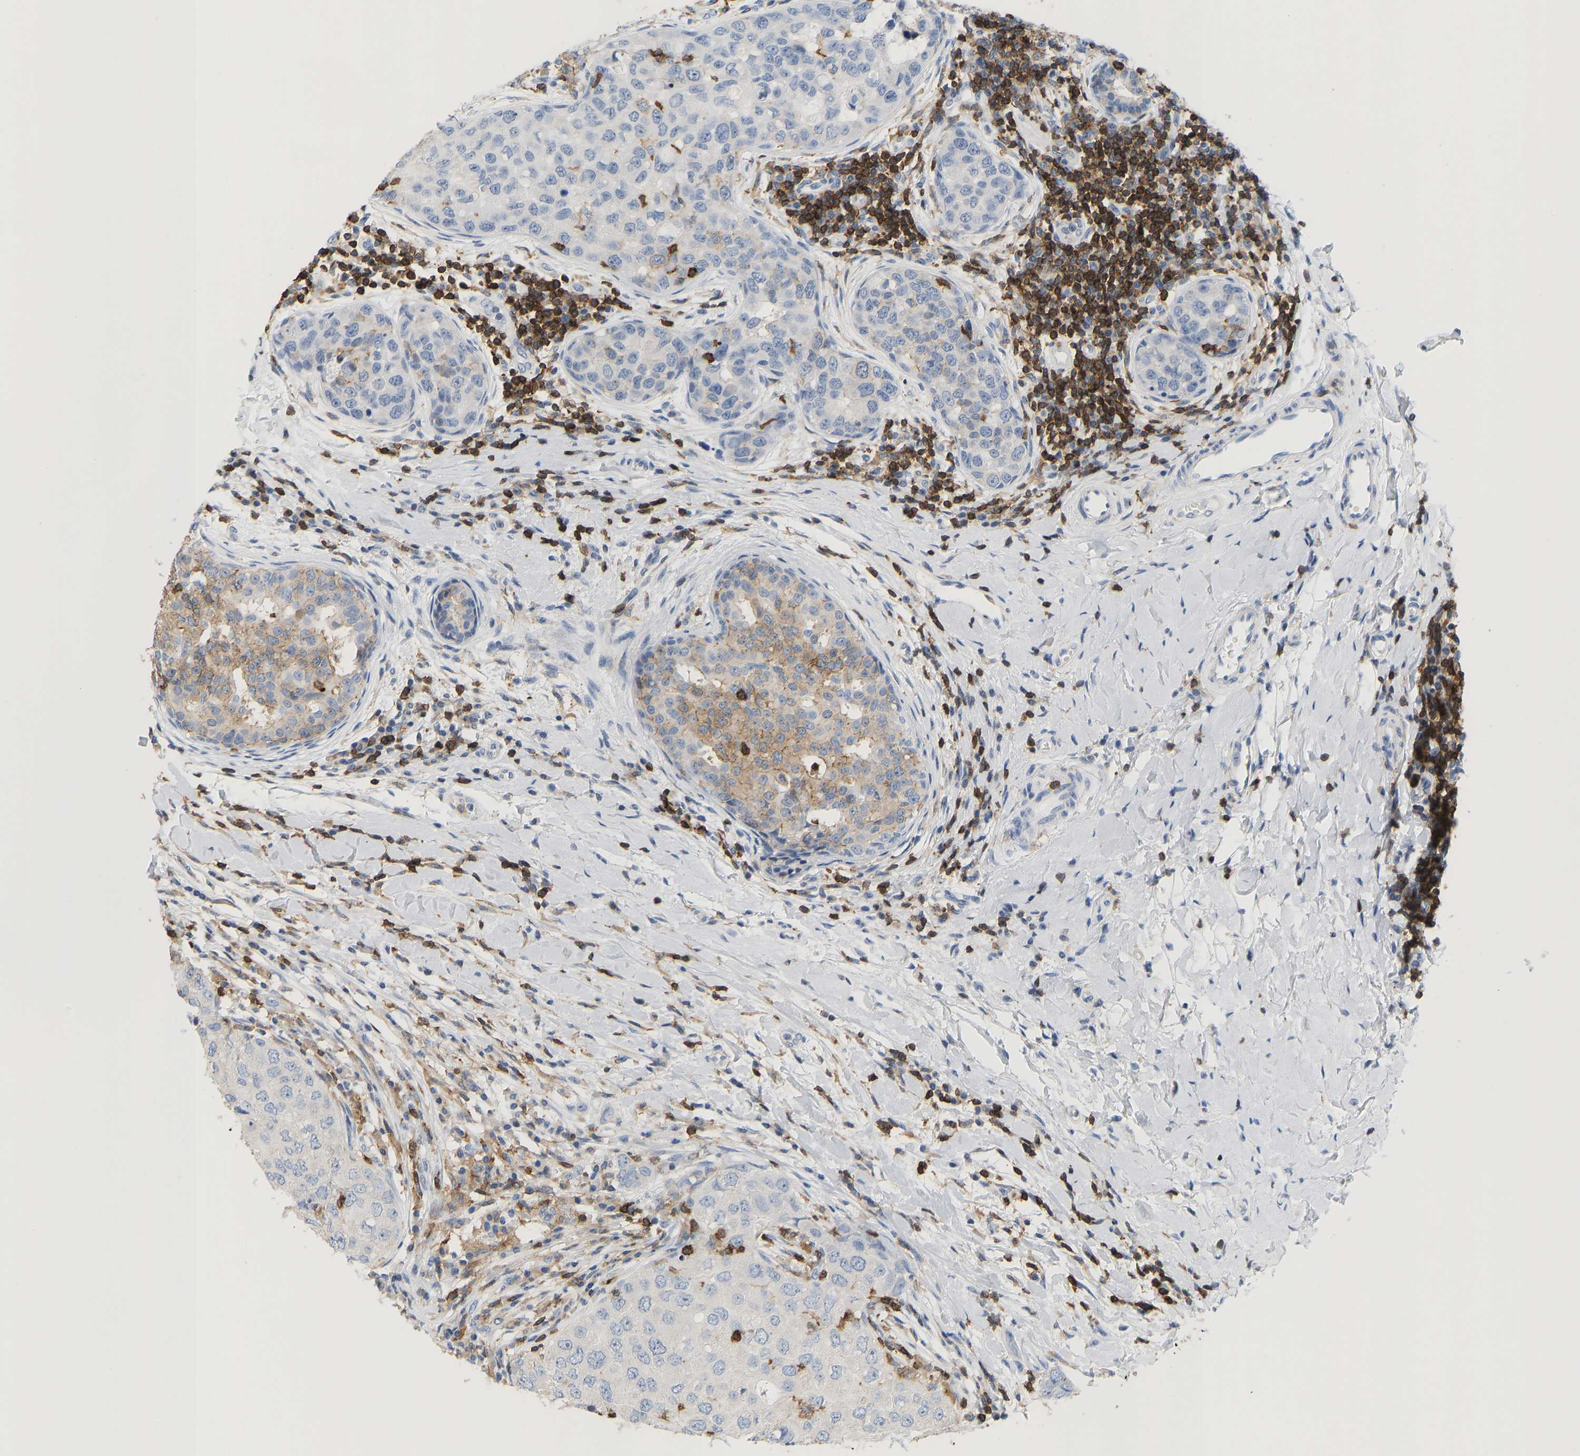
{"staining": {"intensity": "negative", "quantity": "none", "location": "none"}, "tissue": "breast cancer", "cell_type": "Tumor cells", "image_type": "cancer", "snomed": [{"axis": "morphology", "description": "Duct carcinoma"}, {"axis": "topography", "description": "Breast"}], "caption": "DAB (3,3'-diaminobenzidine) immunohistochemical staining of human breast cancer (intraductal carcinoma) demonstrates no significant expression in tumor cells.", "gene": "EVL", "patient": {"sex": "female", "age": 27}}